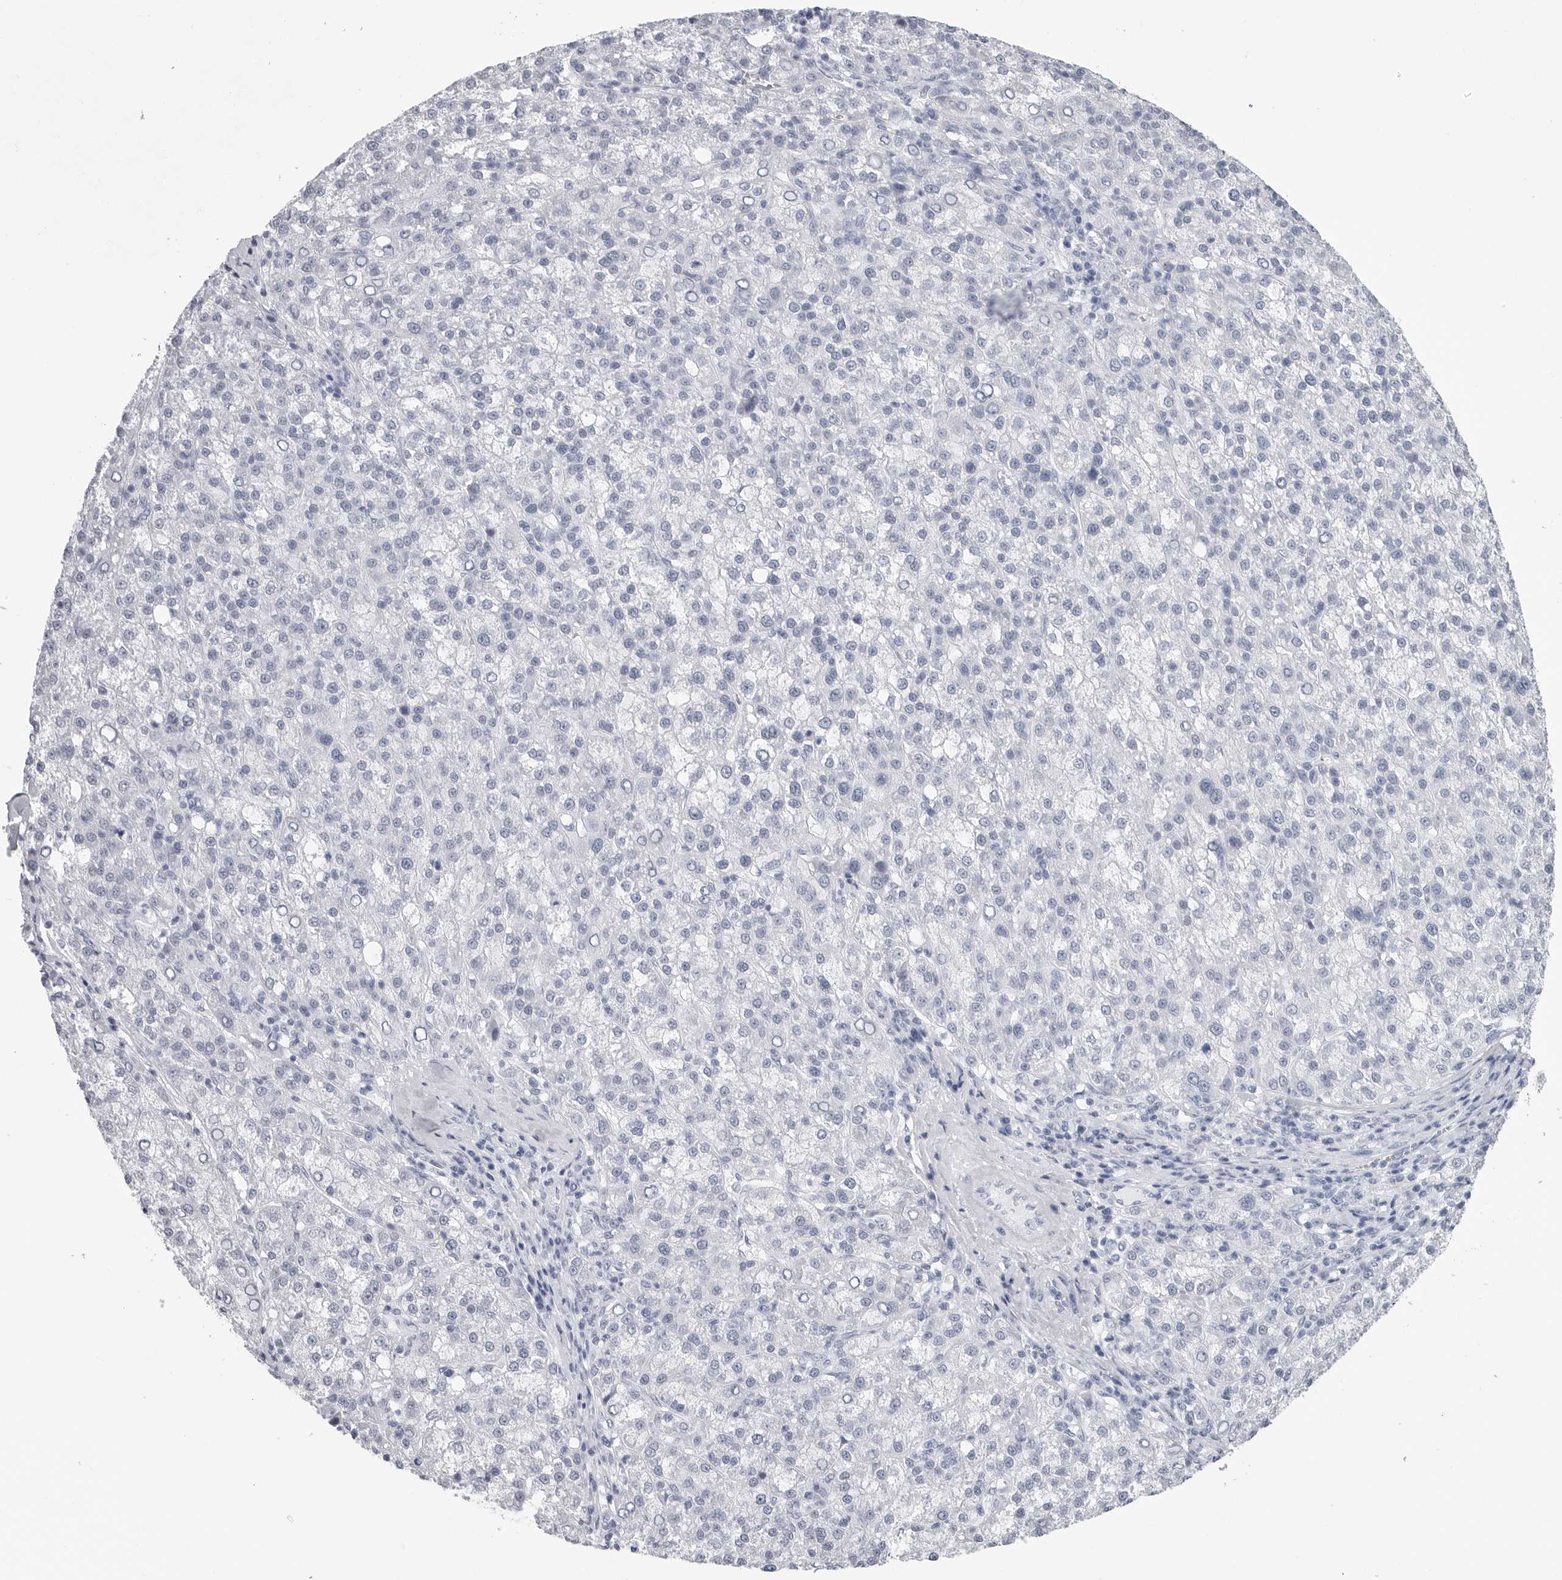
{"staining": {"intensity": "negative", "quantity": "none", "location": "none"}, "tissue": "liver cancer", "cell_type": "Tumor cells", "image_type": "cancer", "snomed": [{"axis": "morphology", "description": "Carcinoma, Hepatocellular, NOS"}, {"axis": "topography", "description": "Liver"}], "caption": "This is an immunohistochemistry histopathology image of human liver hepatocellular carcinoma. There is no expression in tumor cells.", "gene": "CSH1", "patient": {"sex": "female", "age": 58}}